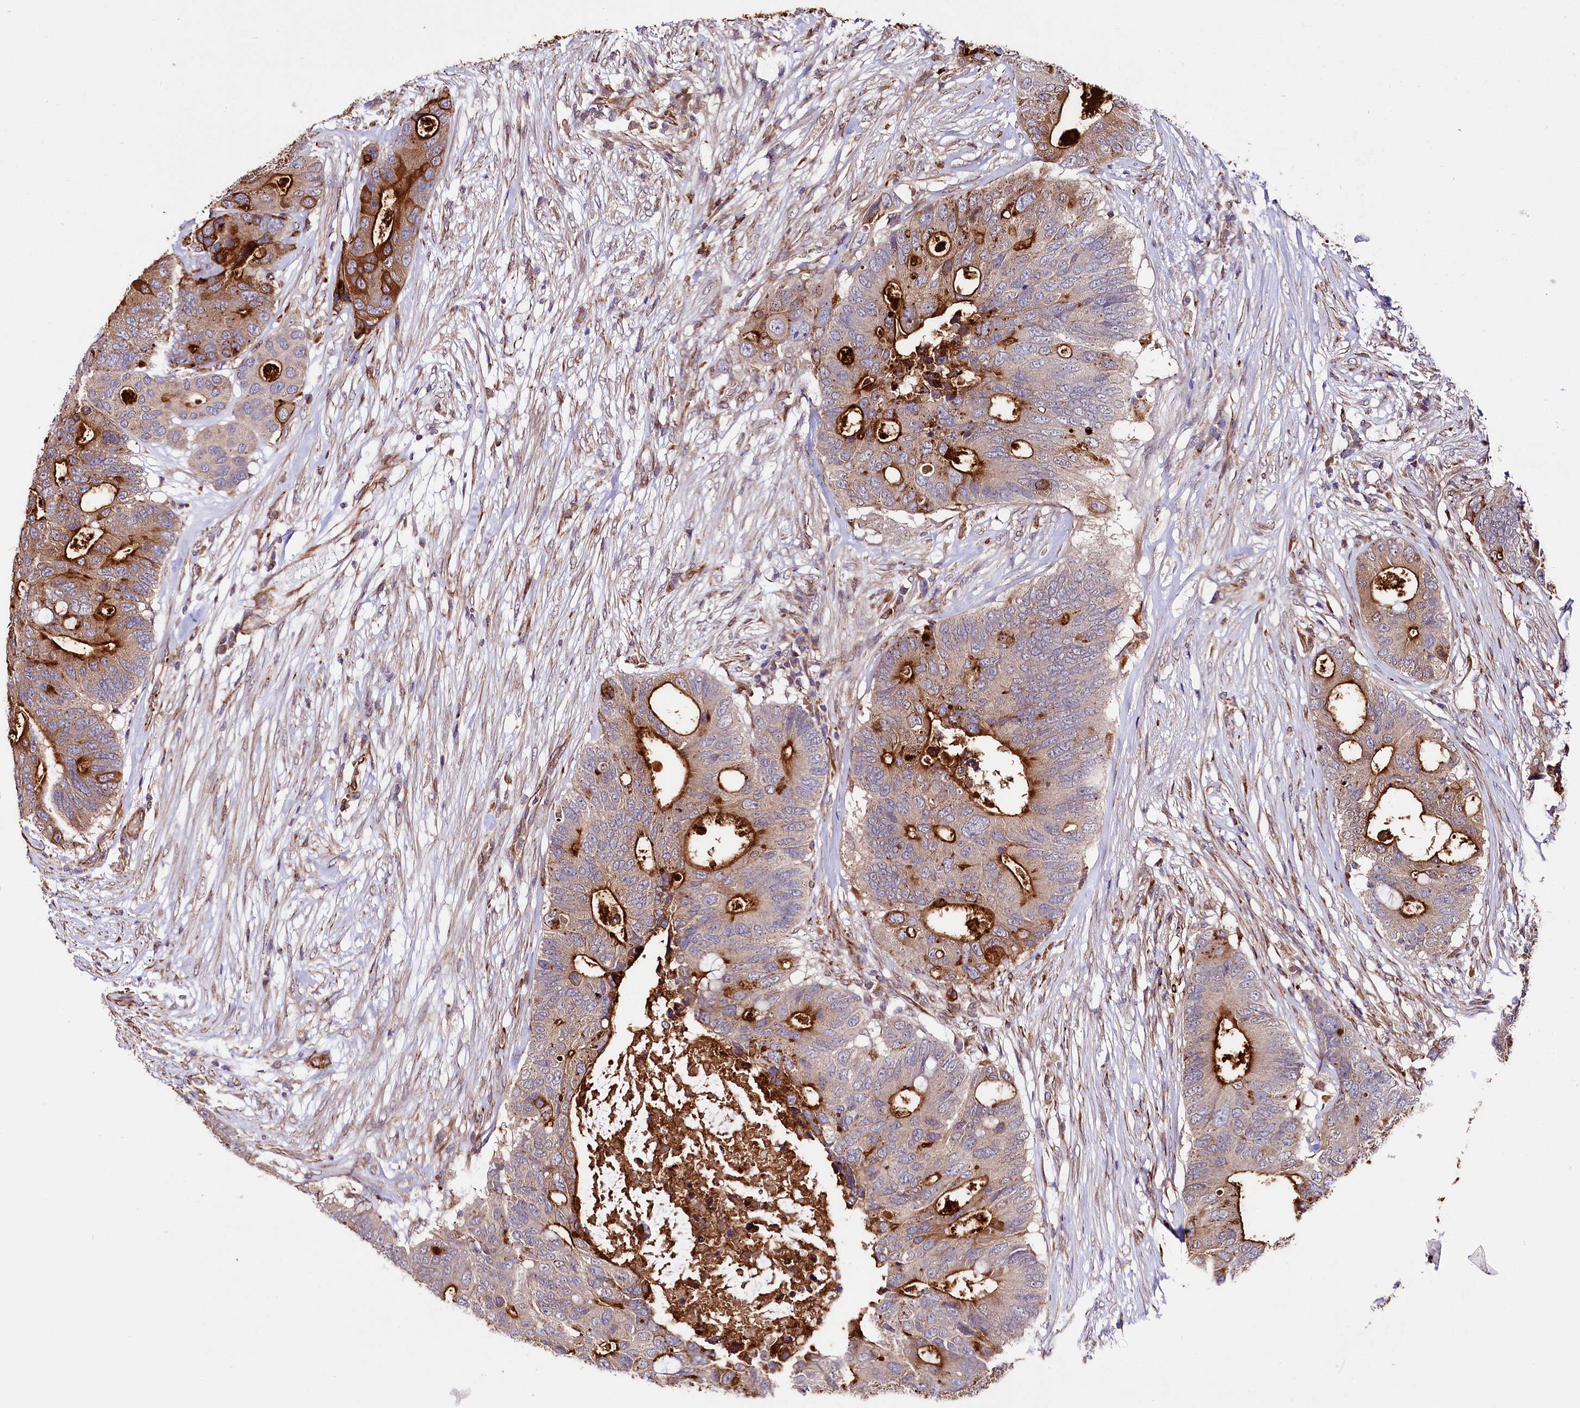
{"staining": {"intensity": "strong", "quantity": "25%-75%", "location": "cytoplasmic/membranous"}, "tissue": "colorectal cancer", "cell_type": "Tumor cells", "image_type": "cancer", "snomed": [{"axis": "morphology", "description": "Adenocarcinoma, NOS"}, {"axis": "topography", "description": "Colon"}], "caption": "The photomicrograph demonstrates a brown stain indicating the presence of a protein in the cytoplasmic/membranous of tumor cells in colorectal cancer.", "gene": "TTC12", "patient": {"sex": "male", "age": 71}}